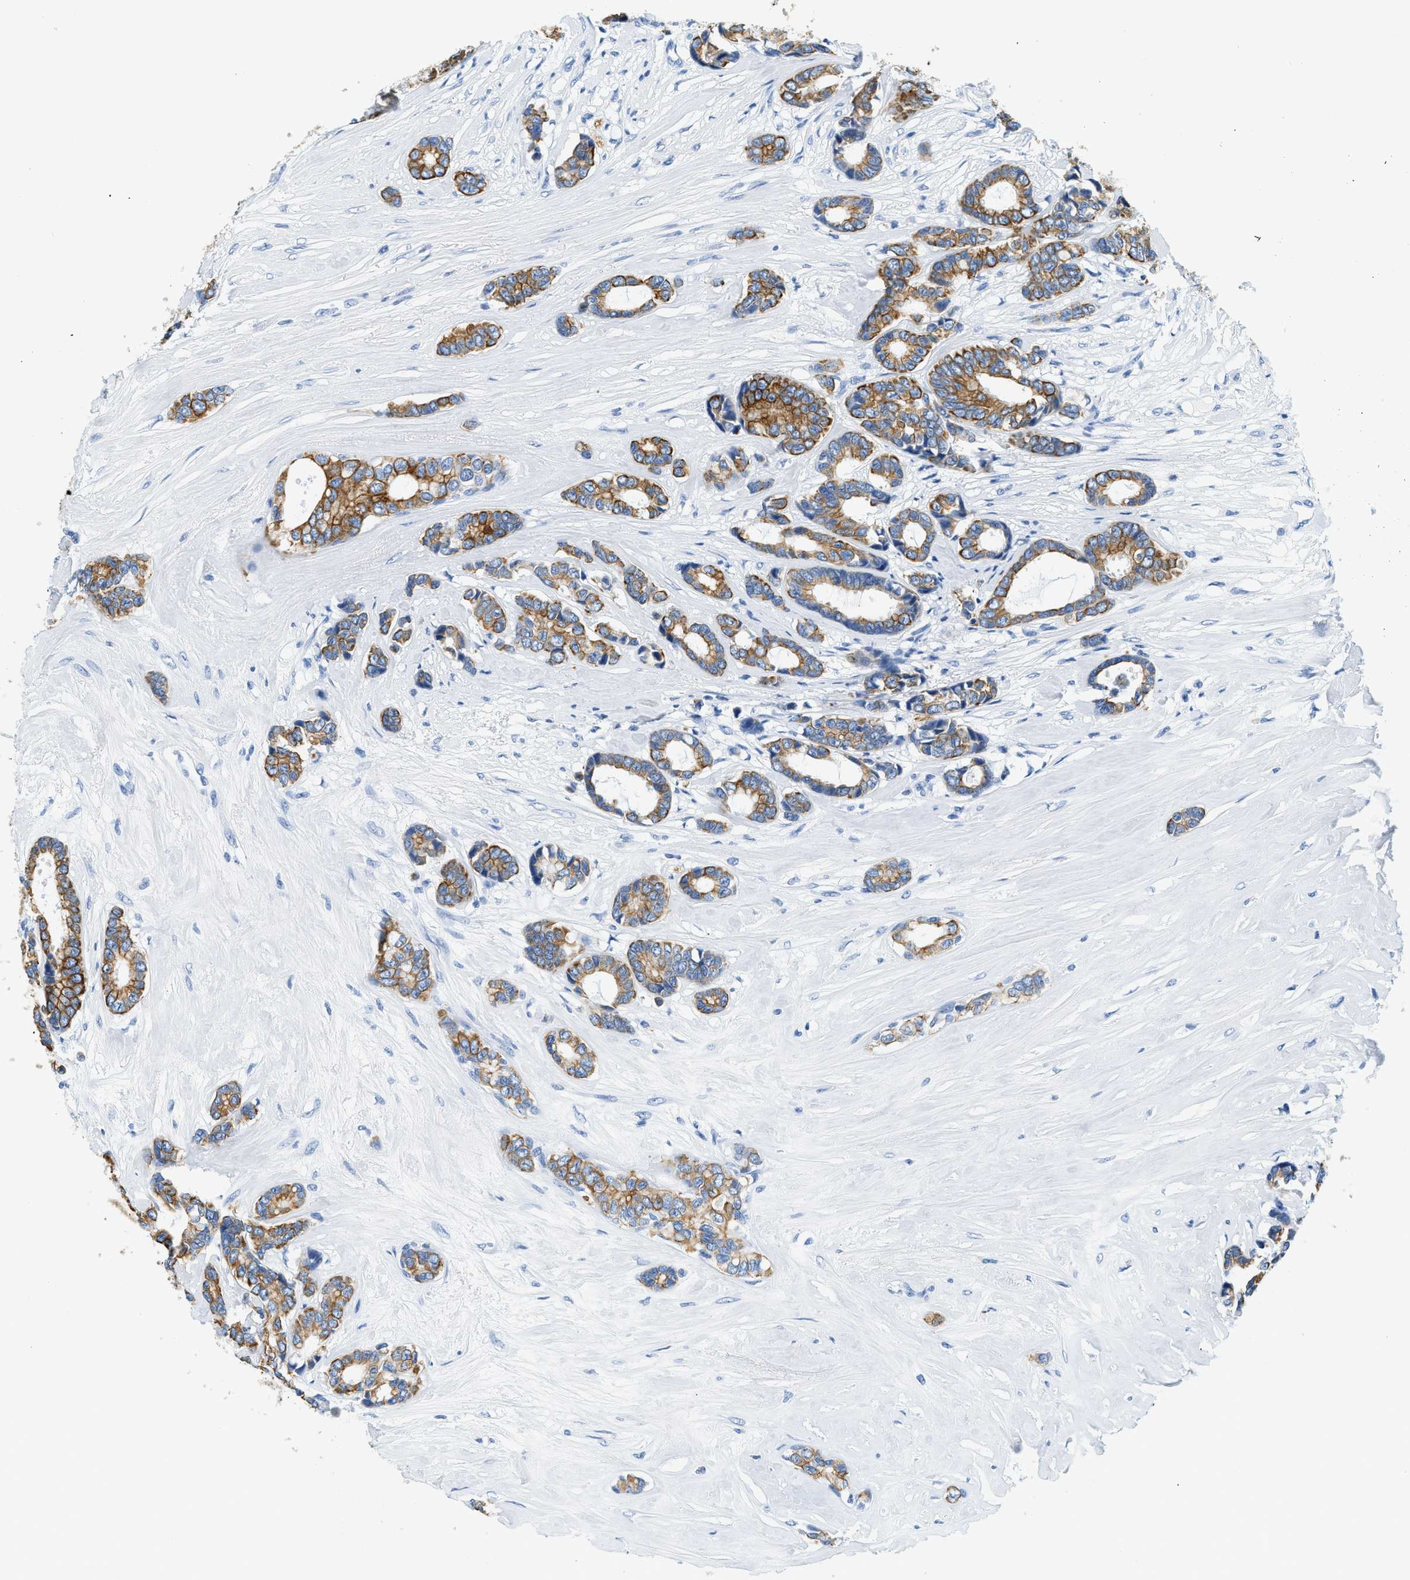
{"staining": {"intensity": "moderate", "quantity": ">75%", "location": "cytoplasmic/membranous"}, "tissue": "breast cancer", "cell_type": "Tumor cells", "image_type": "cancer", "snomed": [{"axis": "morphology", "description": "Duct carcinoma"}, {"axis": "topography", "description": "Breast"}], "caption": "A micrograph of human breast cancer (intraductal carcinoma) stained for a protein shows moderate cytoplasmic/membranous brown staining in tumor cells.", "gene": "STXBP2", "patient": {"sex": "female", "age": 87}}